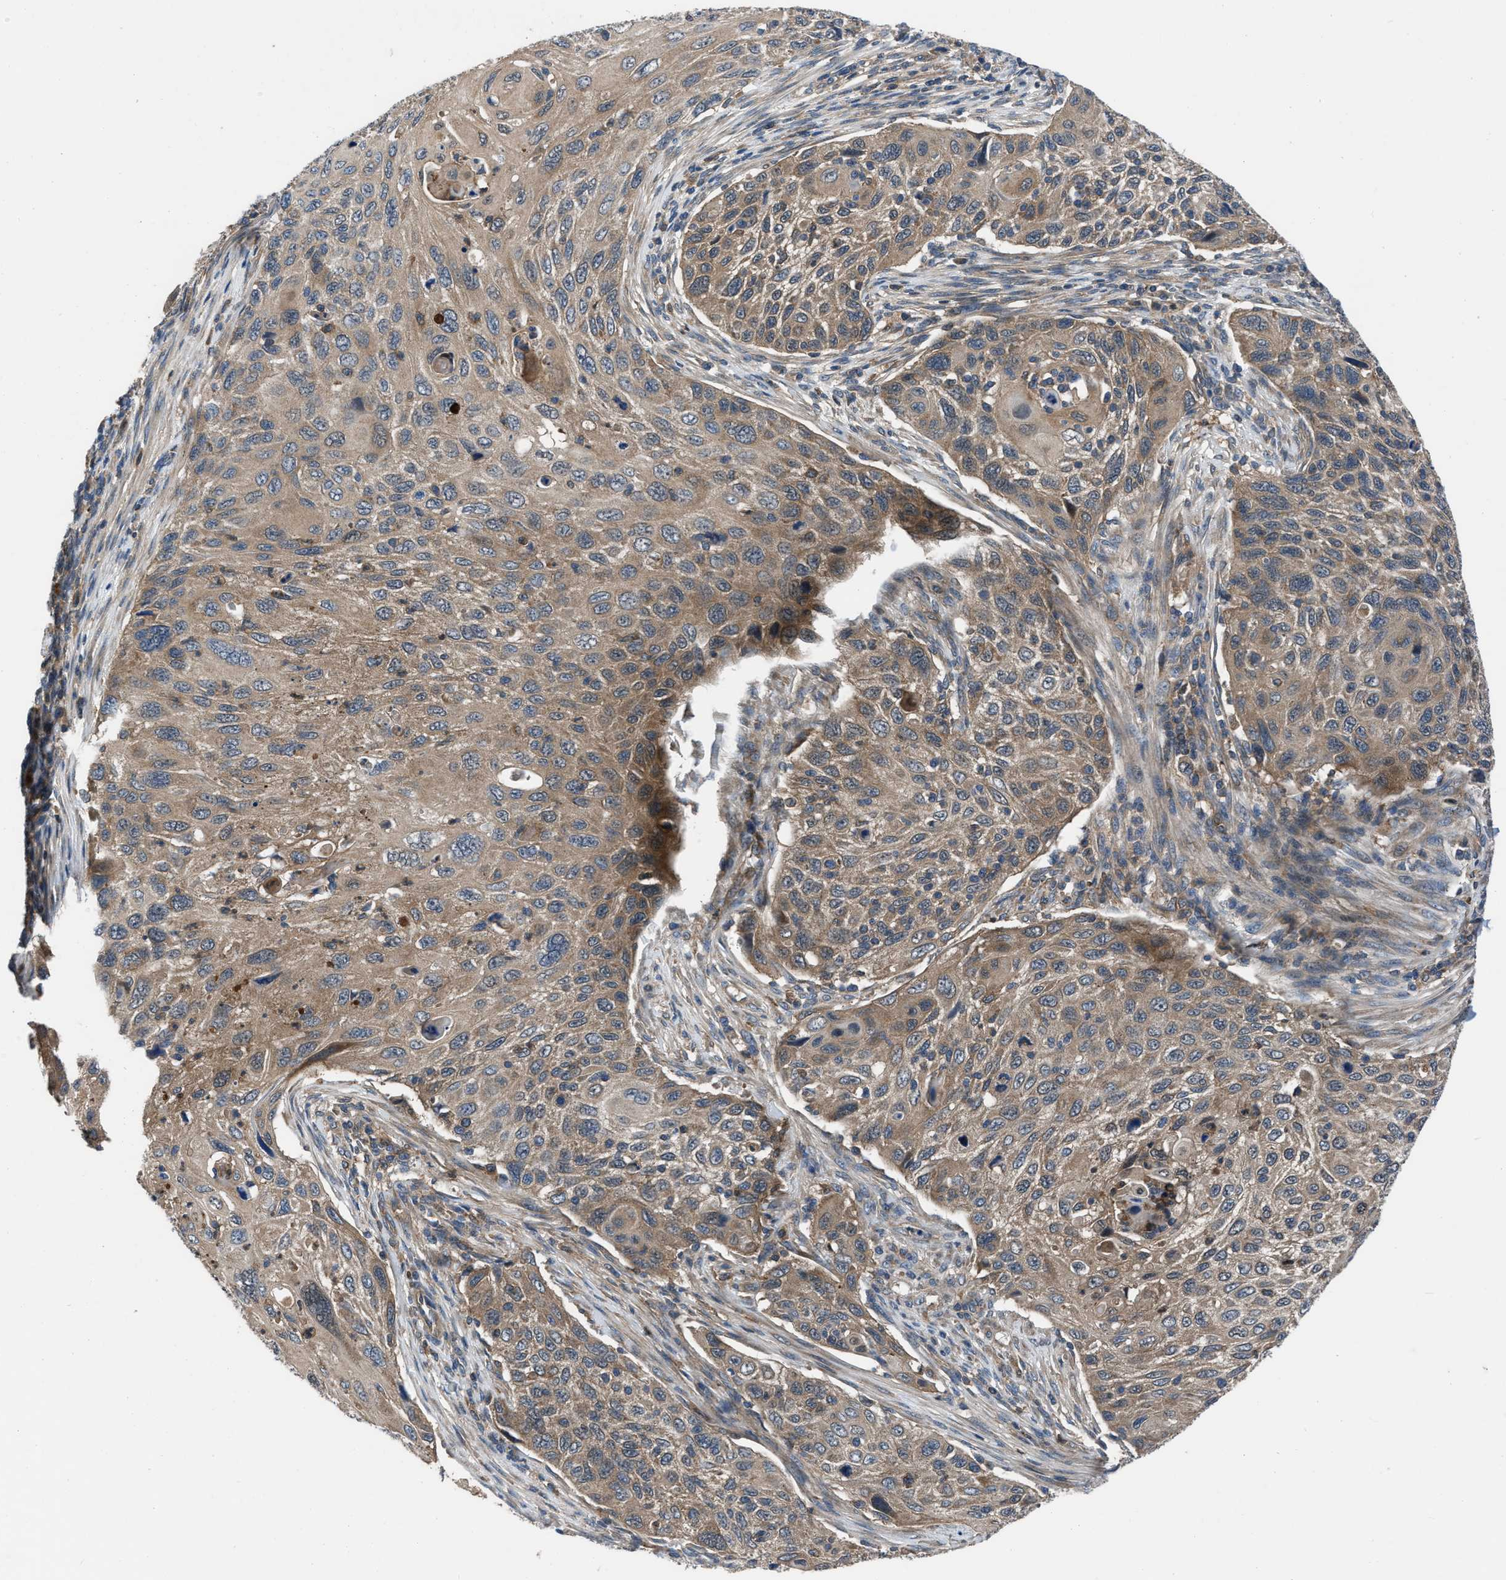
{"staining": {"intensity": "moderate", "quantity": ">75%", "location": "cytoplasmic/membranous"}, "tissue": "cervical cancer", "cell_type": "Tumor cells", "image_type": "cancer", "snomed": [{"axis": "morphology", "description": "Squamous cell carcinoma, NOS"}, {"axis": "topography", "description": "Cervix"}], "caption": "Cervical cancer stained for a protein demonstrates moderate cytoplasmic/membranous positivity in tumor cells.", "gene": "USP25", "patient": {"sex": "female", "age": 70}}